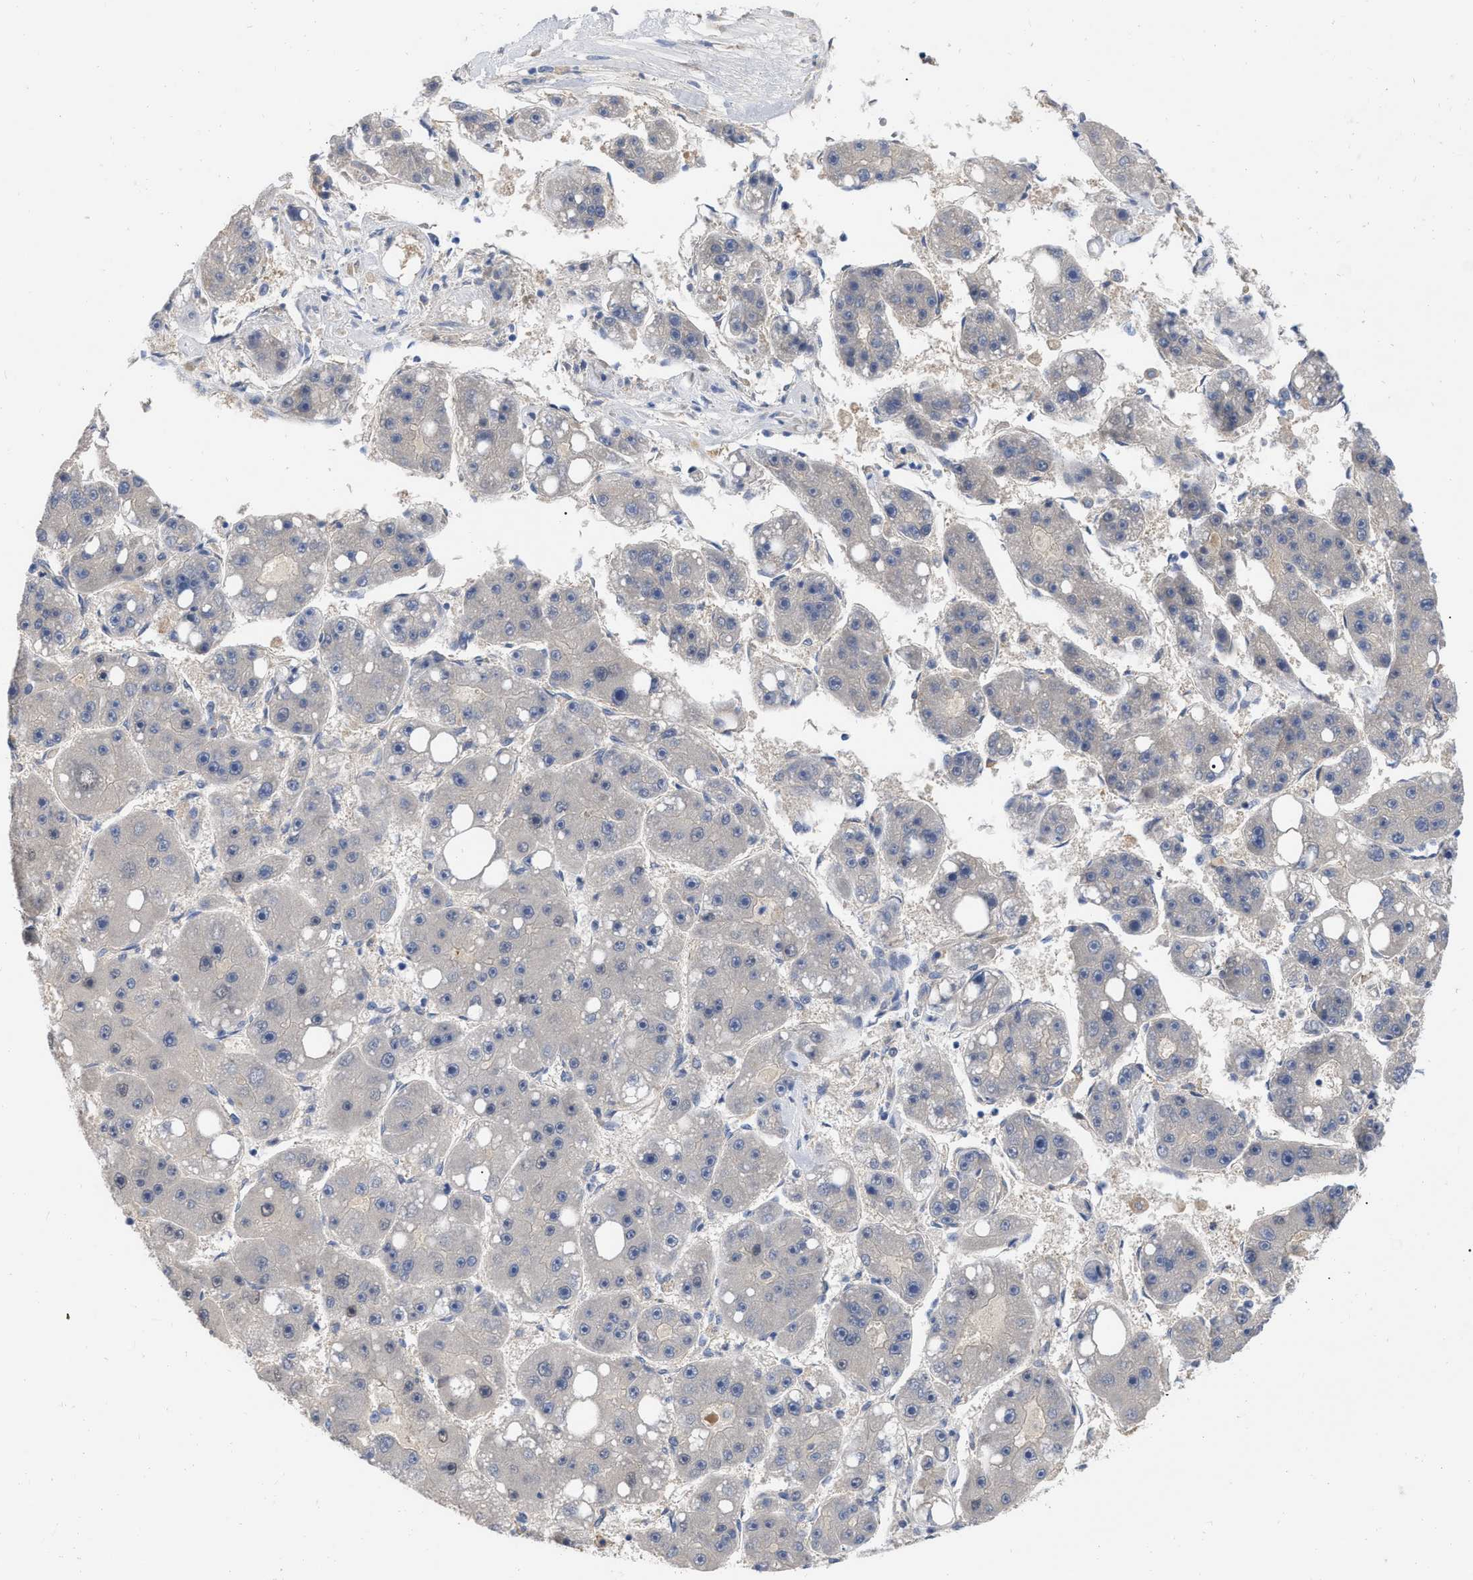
{"staining": {"intensity": "negative", "quantity": "none", "location": "none"}, "tissue": "liver cancer", "cell_type": "Tumor cells", "image_type": "cancer", "snomed": [{"axis": "morphology", "description": "Carcinoma, Hepatocellular, NOS"}, {"axis": "topography", "description": "Liver"}], "caption": "Immunohistochemistry of human liver hepatocellular carcinoma exhibits no positivity in tumor cells.", "gene": "IGHV5-51", "patient": {"sex": "female", "age": 61}}